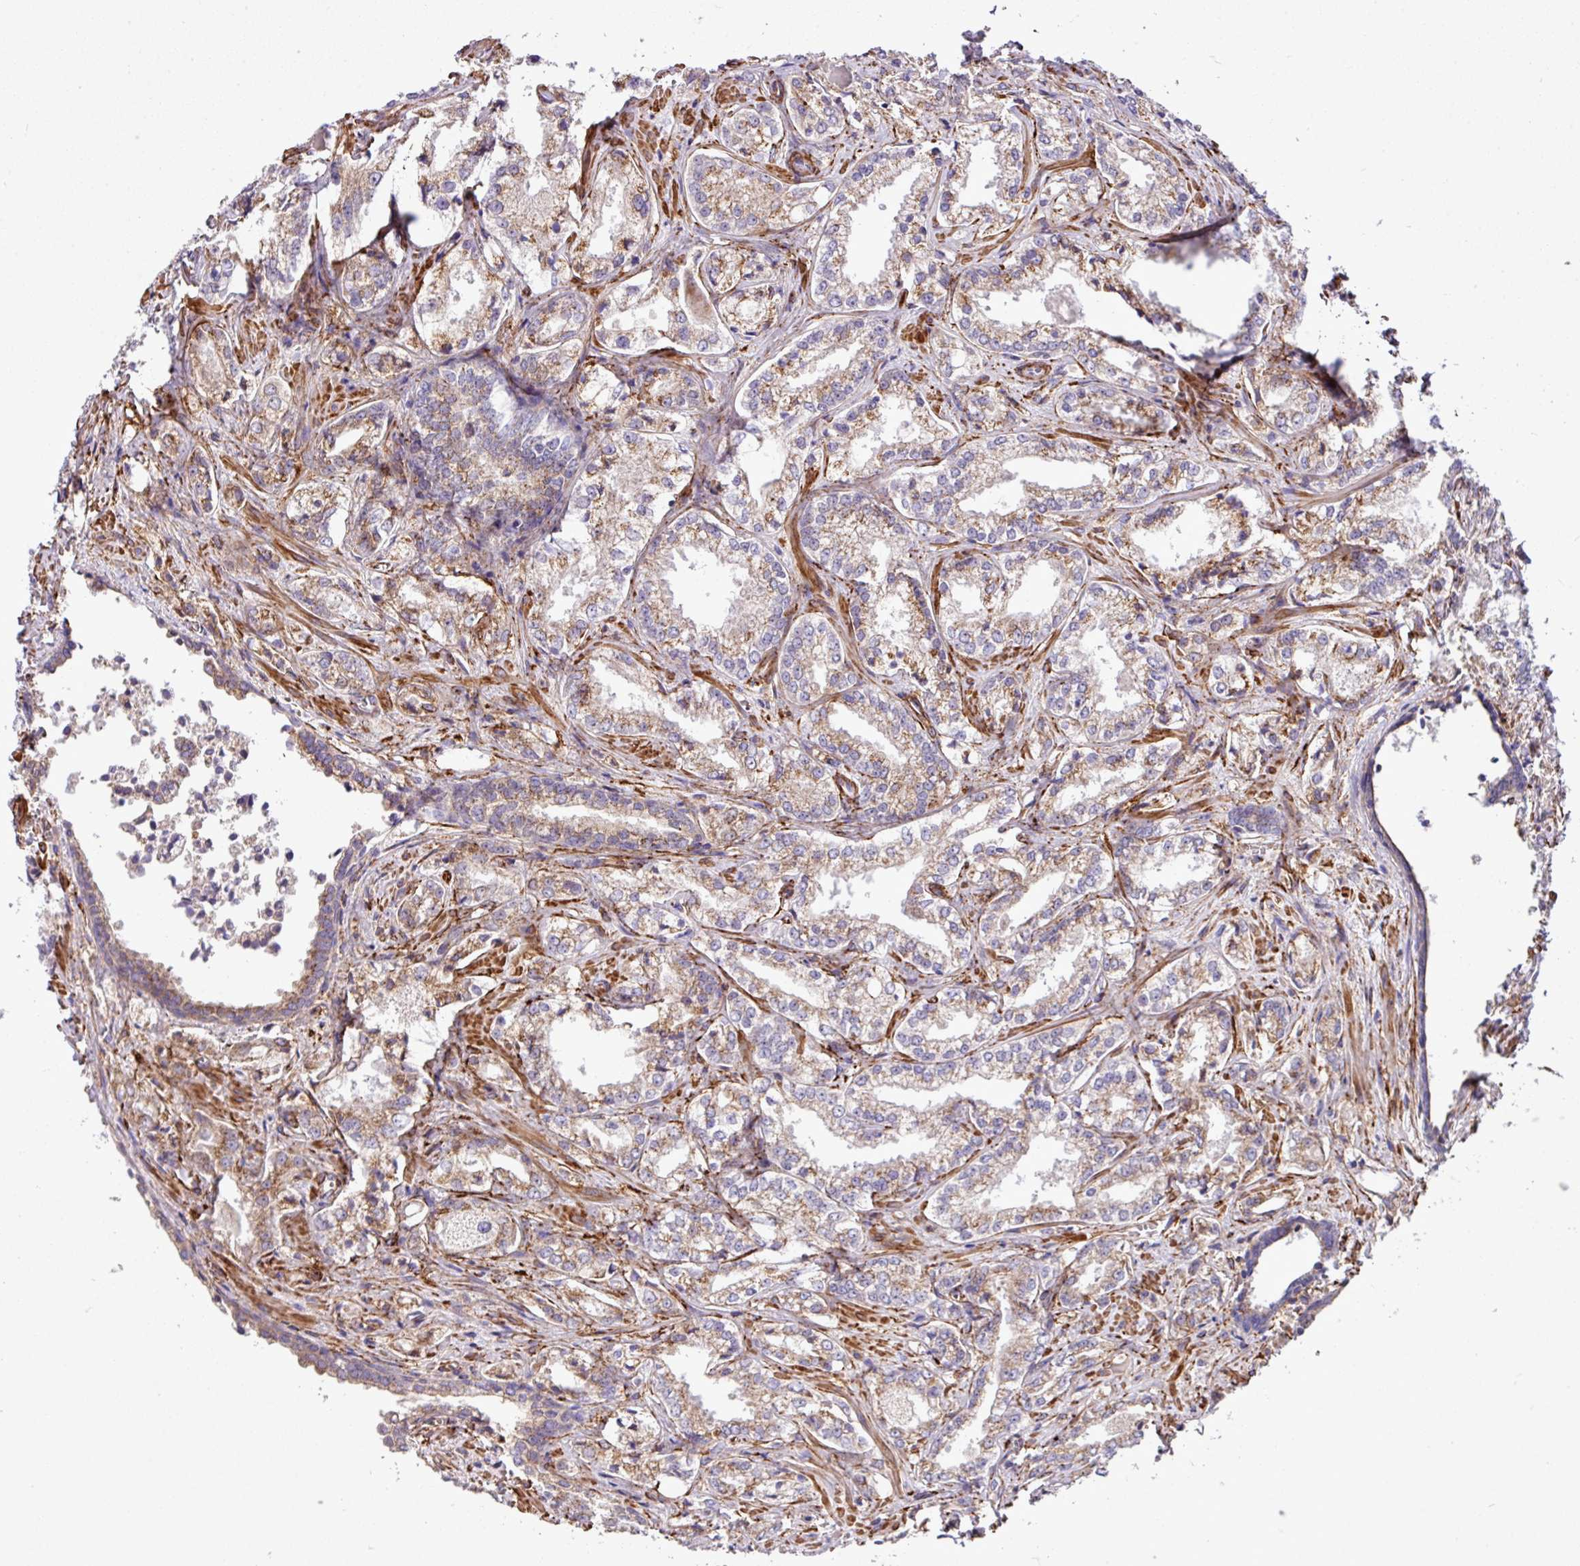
{"staining": {"intensity": "moderate", "quantity": "25%-75%", "location": "cytoplasmic/membranous"}, "tissue": "prostate cancer", "cell_type": "Tumor cells", "image_type": "cancer", "snomed": [{"axis": "morphology", "description": "Adenocarcinoma, Low grade"}, {"axis": "topography", "description": "Prostate"}], "caption": "Low-grade adenocarcinoma (prostate) stained with DAB immunohistochemistry reveals medium levels of moderate cytoplasmic/membranous expression in approximately 25%-75% of tumor cells.", "gene": "FAM47E", "patient": {"sex": "male", "age": 47}}